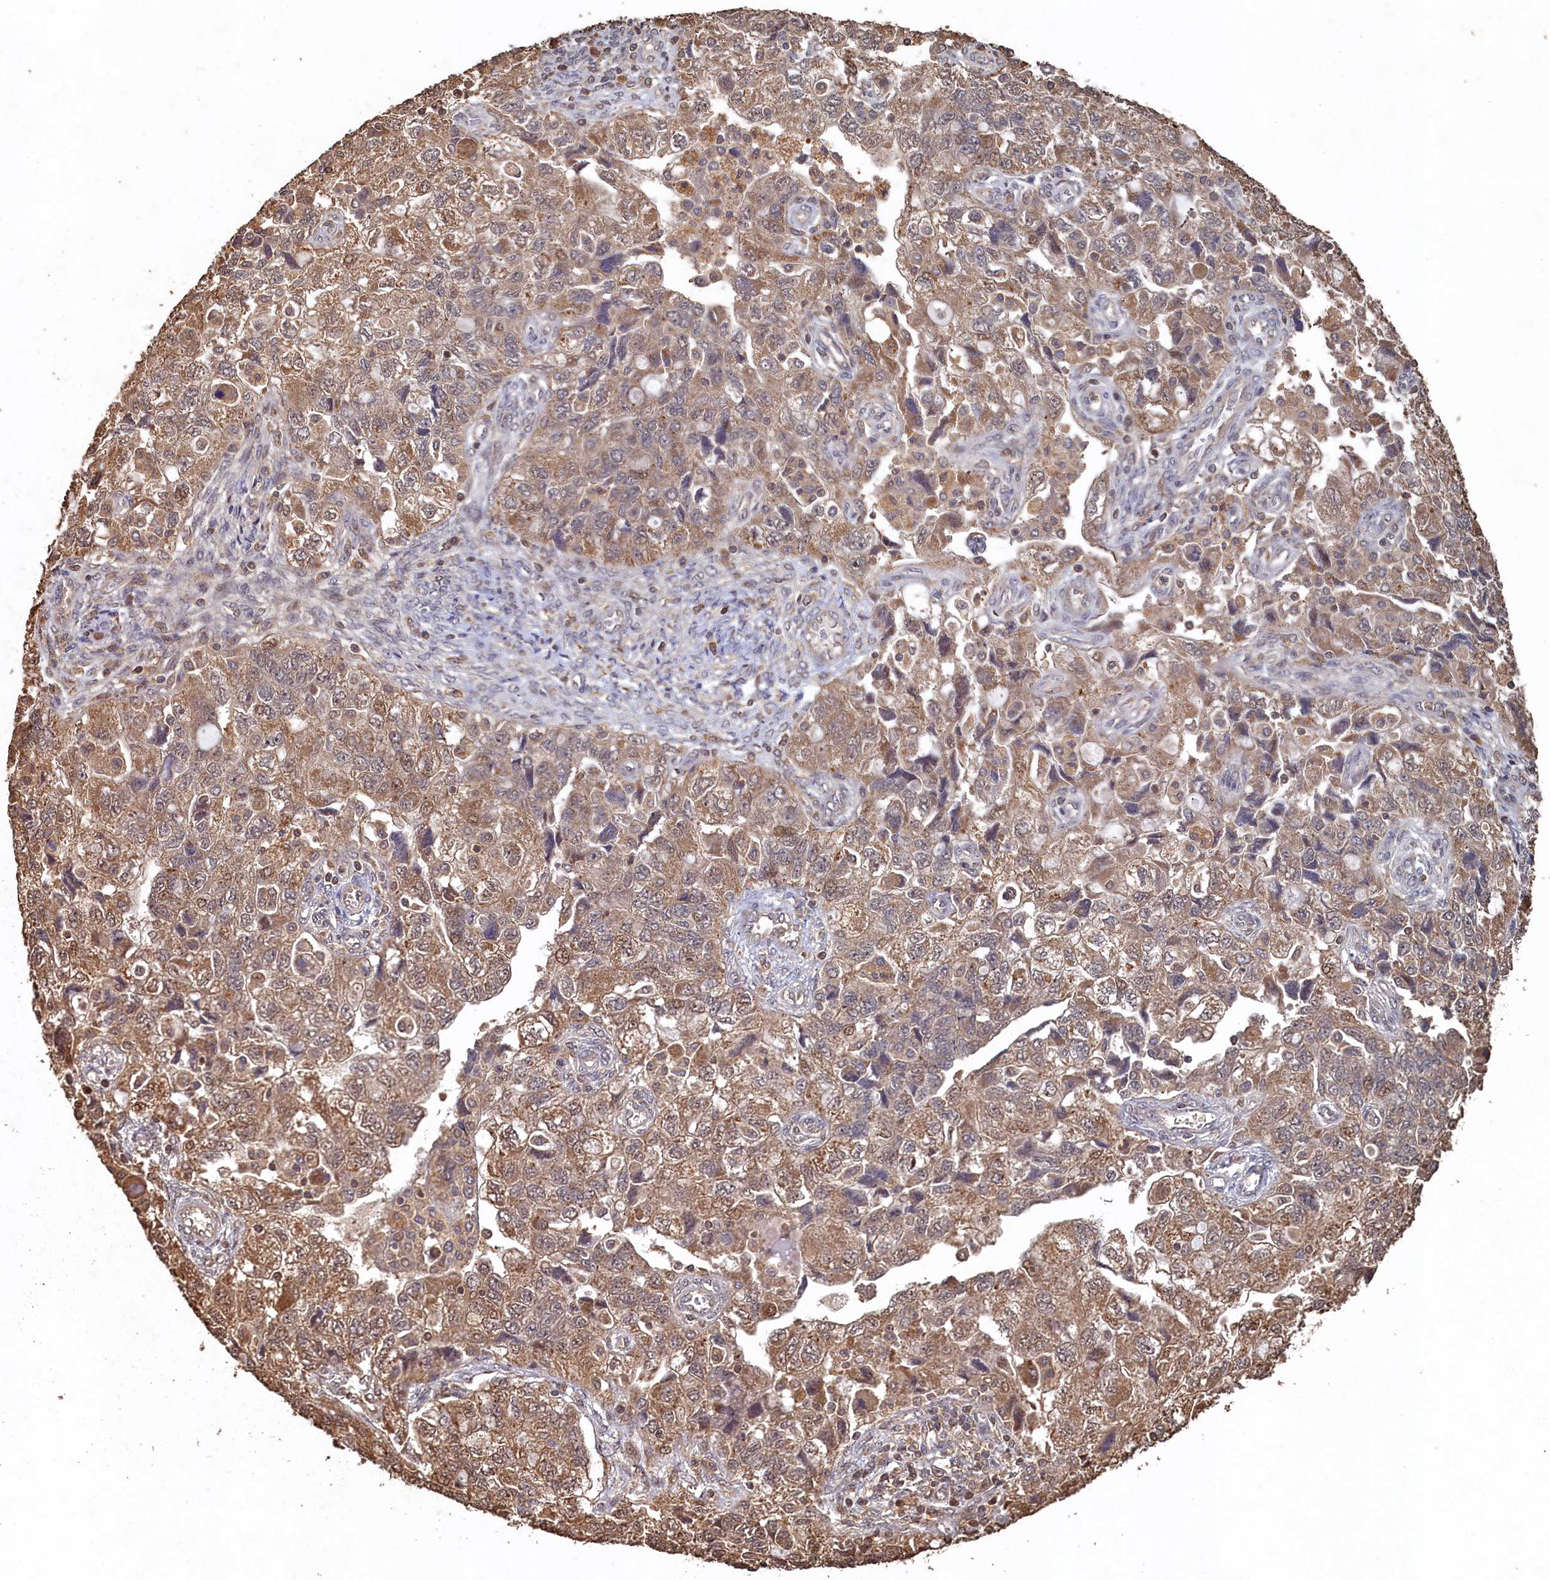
{"staining": {"intensity": "moderate", "quantity": ">75%", "location": "cytoplasmic/membranous"}, "tissue": "ovarian cancer", "cell_type": "Tumor cells", "image_type": "cancer", "snomed": [{"axis": "morphology", "description": "Carcinoma, NOS"}, {"axis": "morphology", "description": "Cystadenocarcinoma, serous, NOS"}, {"axis": "topography", "description": "Ovary"}], "caption": "About >75% of tumor cells in human ovarian serous cystadenocarcinoma show moderate cytoplasmic/membranous protein expression as visualized by brown immunohistochemical staining.", "gene": "PIGN", "patient": {"sex": "female", "age": 69}}